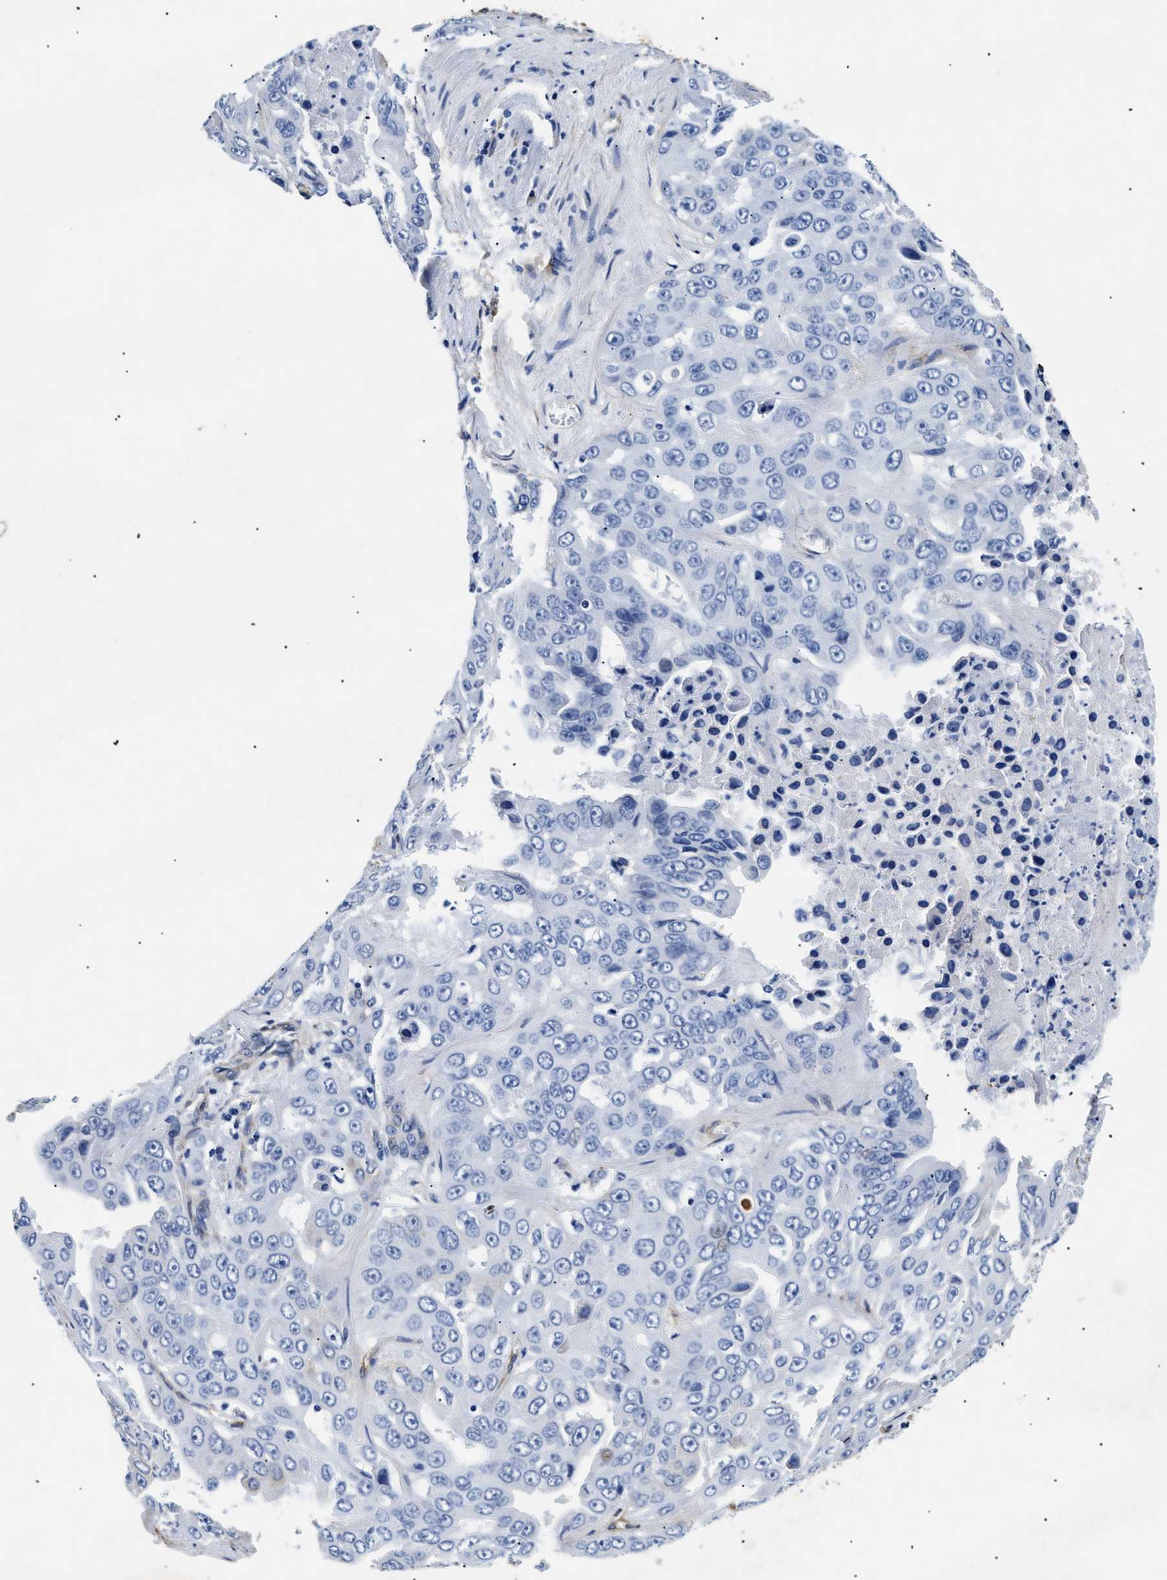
{"staining": {"intensity": "negative", "quantity": "none", "location": "none"}, "tissue": "liver cancer", "cell_type": "Tumor cells", "image_type": "cancer", "snomed": [{"axis": "morphology", "description": "Cholangiocarcinoma"}, {"axis": "topography", "description": "Liver"}], "caption": "Photomicrograph shows no protein positivity in tumor cells of cholangiocarcinoma (liver) tissue.", "gene": "LAMA3", "patient": {"sex": "female", "age": 52}}